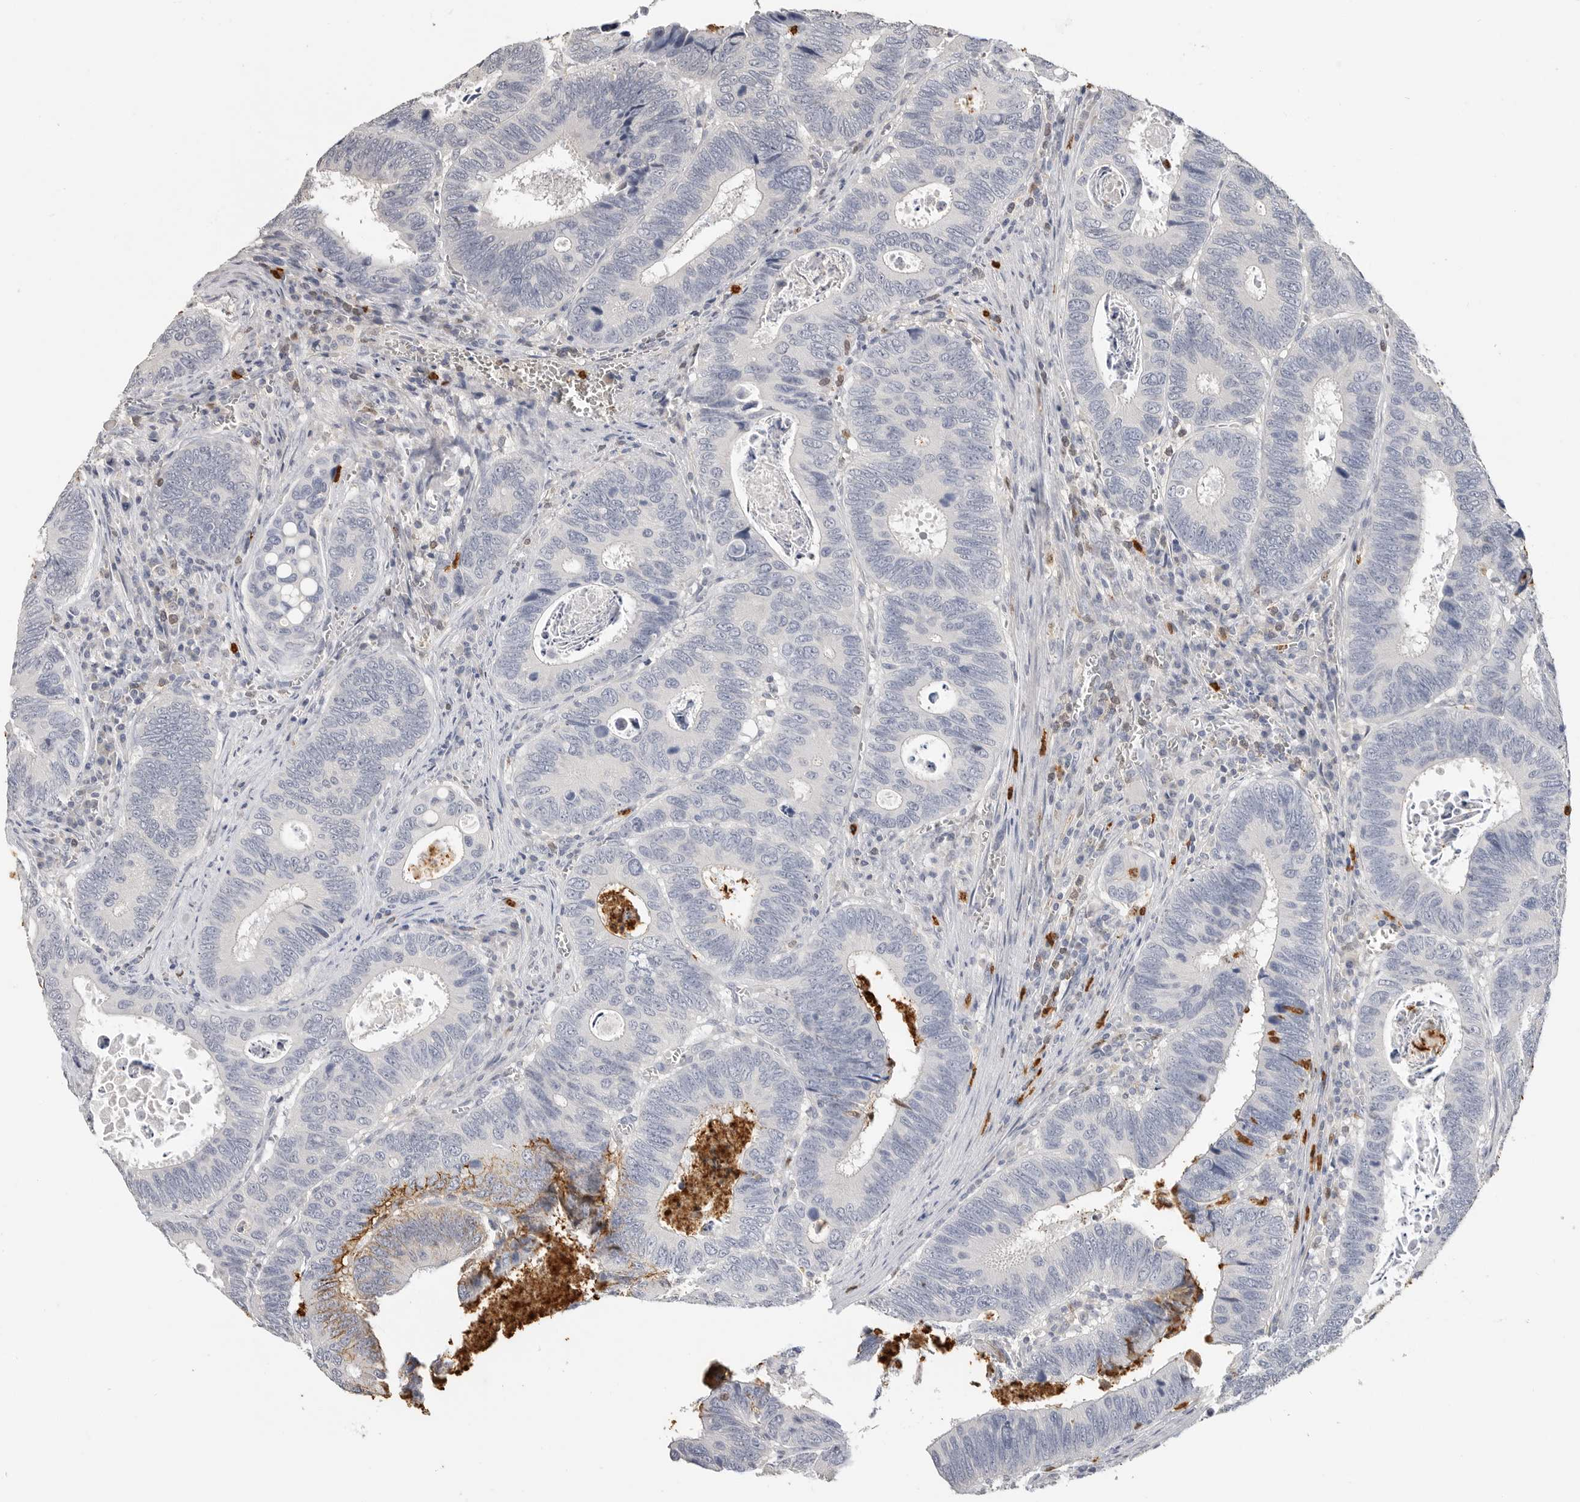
{"staining": {"intensity": "negative", "quantity": "none", "location": "none"}, "tissue": "colorectal cancer", "cell_type": "Tumor cells", "image_type": "cancer", "snomed": [{"axis": "morphology", "description": "Adenocarcinoma, NOS"}, {"axis": "topography", "description": "Colon"}], "caption": "Histopathology image shows no significant protein staining in tumor cells of adenocarcinoma (colorectal).", "gene": "LTBR", "patient": {"sex": "male", "age": 72}}